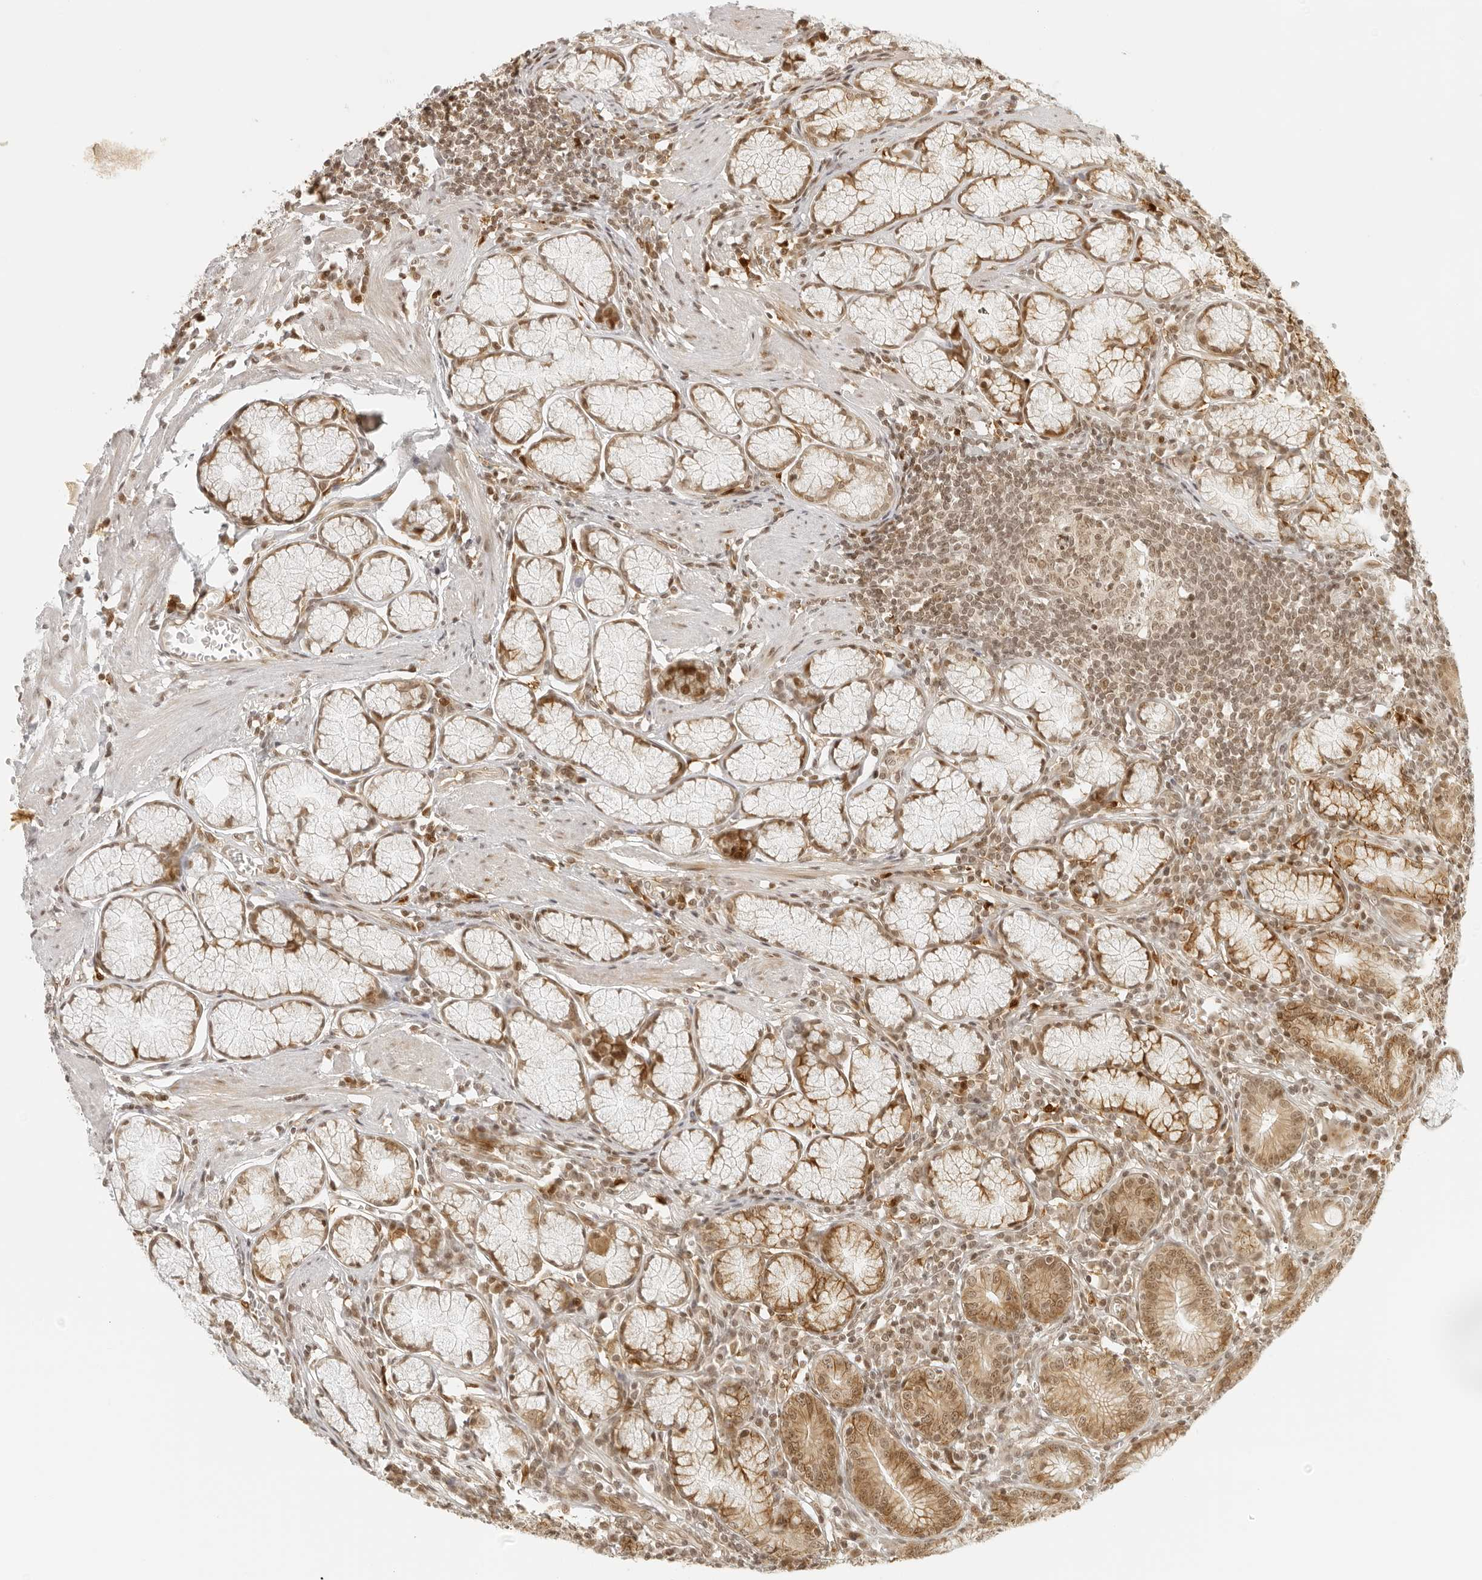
{"staining": {"intensity": "moderate", "quantity": ">75%", "location": "cytoplasmic/membranous,nuclear"}, "tissue": "stomach", "cell_type": "Glandular cells", "image_type": "normal", "snomed": [{"axis": "morphology", "description": "Normal tissue, NOS"}, {"axis": "topography", "description": "Stomach"}], "caption": "Protein expression analysis of normal human stomach reveals moderate cytoplasmic/membranous,nuclear staining in about >75% of glandular cells. (DAB IHC, brown staining for protein, blue staining for nuclei).", "gene": "ZNF407", "patient": {"sex": "male", "age": 55}}